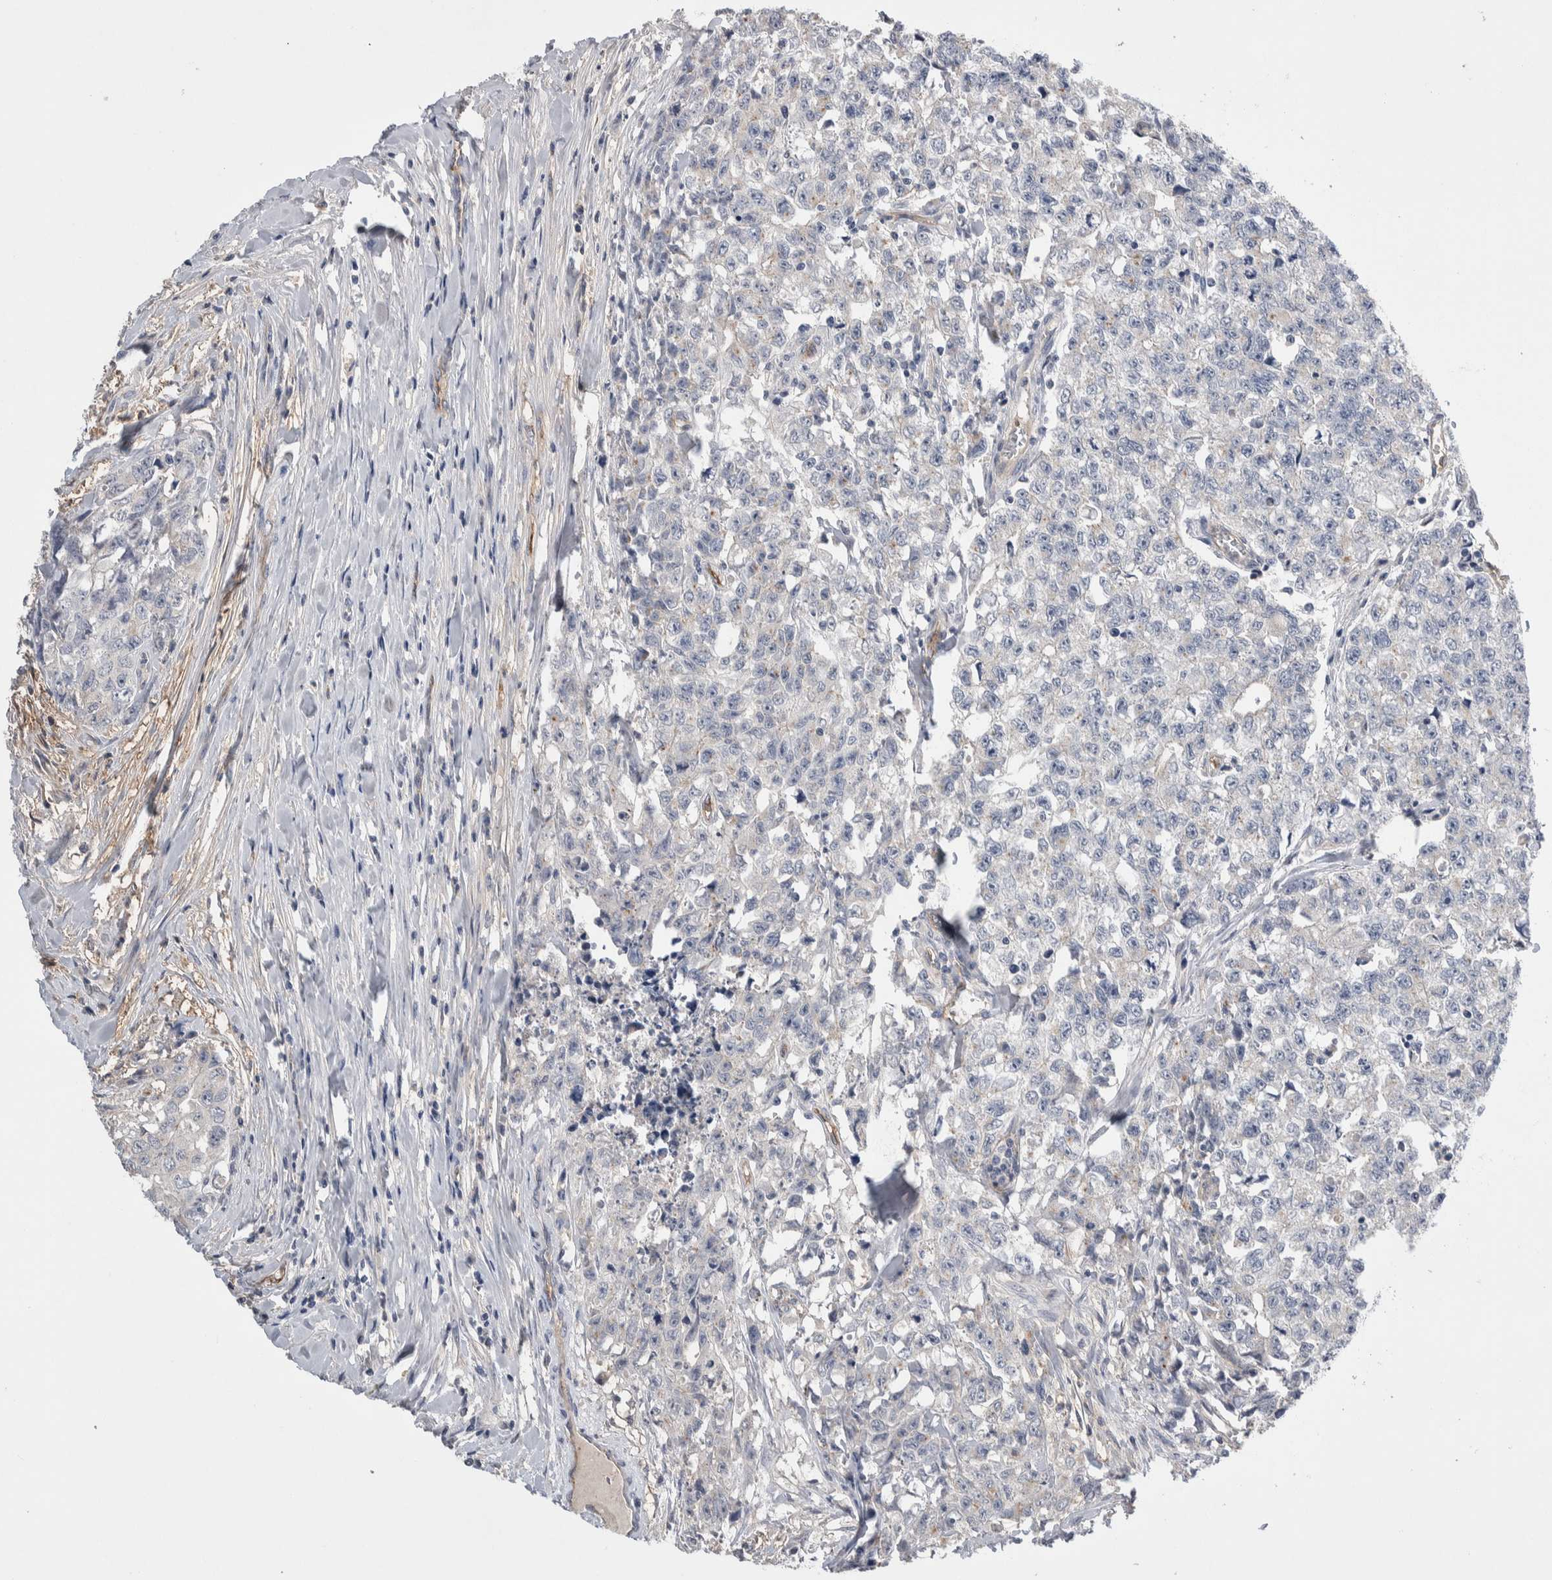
{"staining": {"intensity": "negative", "quantity": "none", "location": "none"}, "tissue": "testis cancer", "cell_type": "Tumor cells", "image_type": "cancer", "snomed": [{"axis": "morphology", "description": "Carcinoma, Embryonal, NOS"}, {"axis": "topography", "description": "Testis"}], "caption": "Immunohistochemistry of embryonal carcinoma (testis) displays no expression in tumor cells.", "gene": "CEP131", "patient": {"sex": "male", "age": 28}}